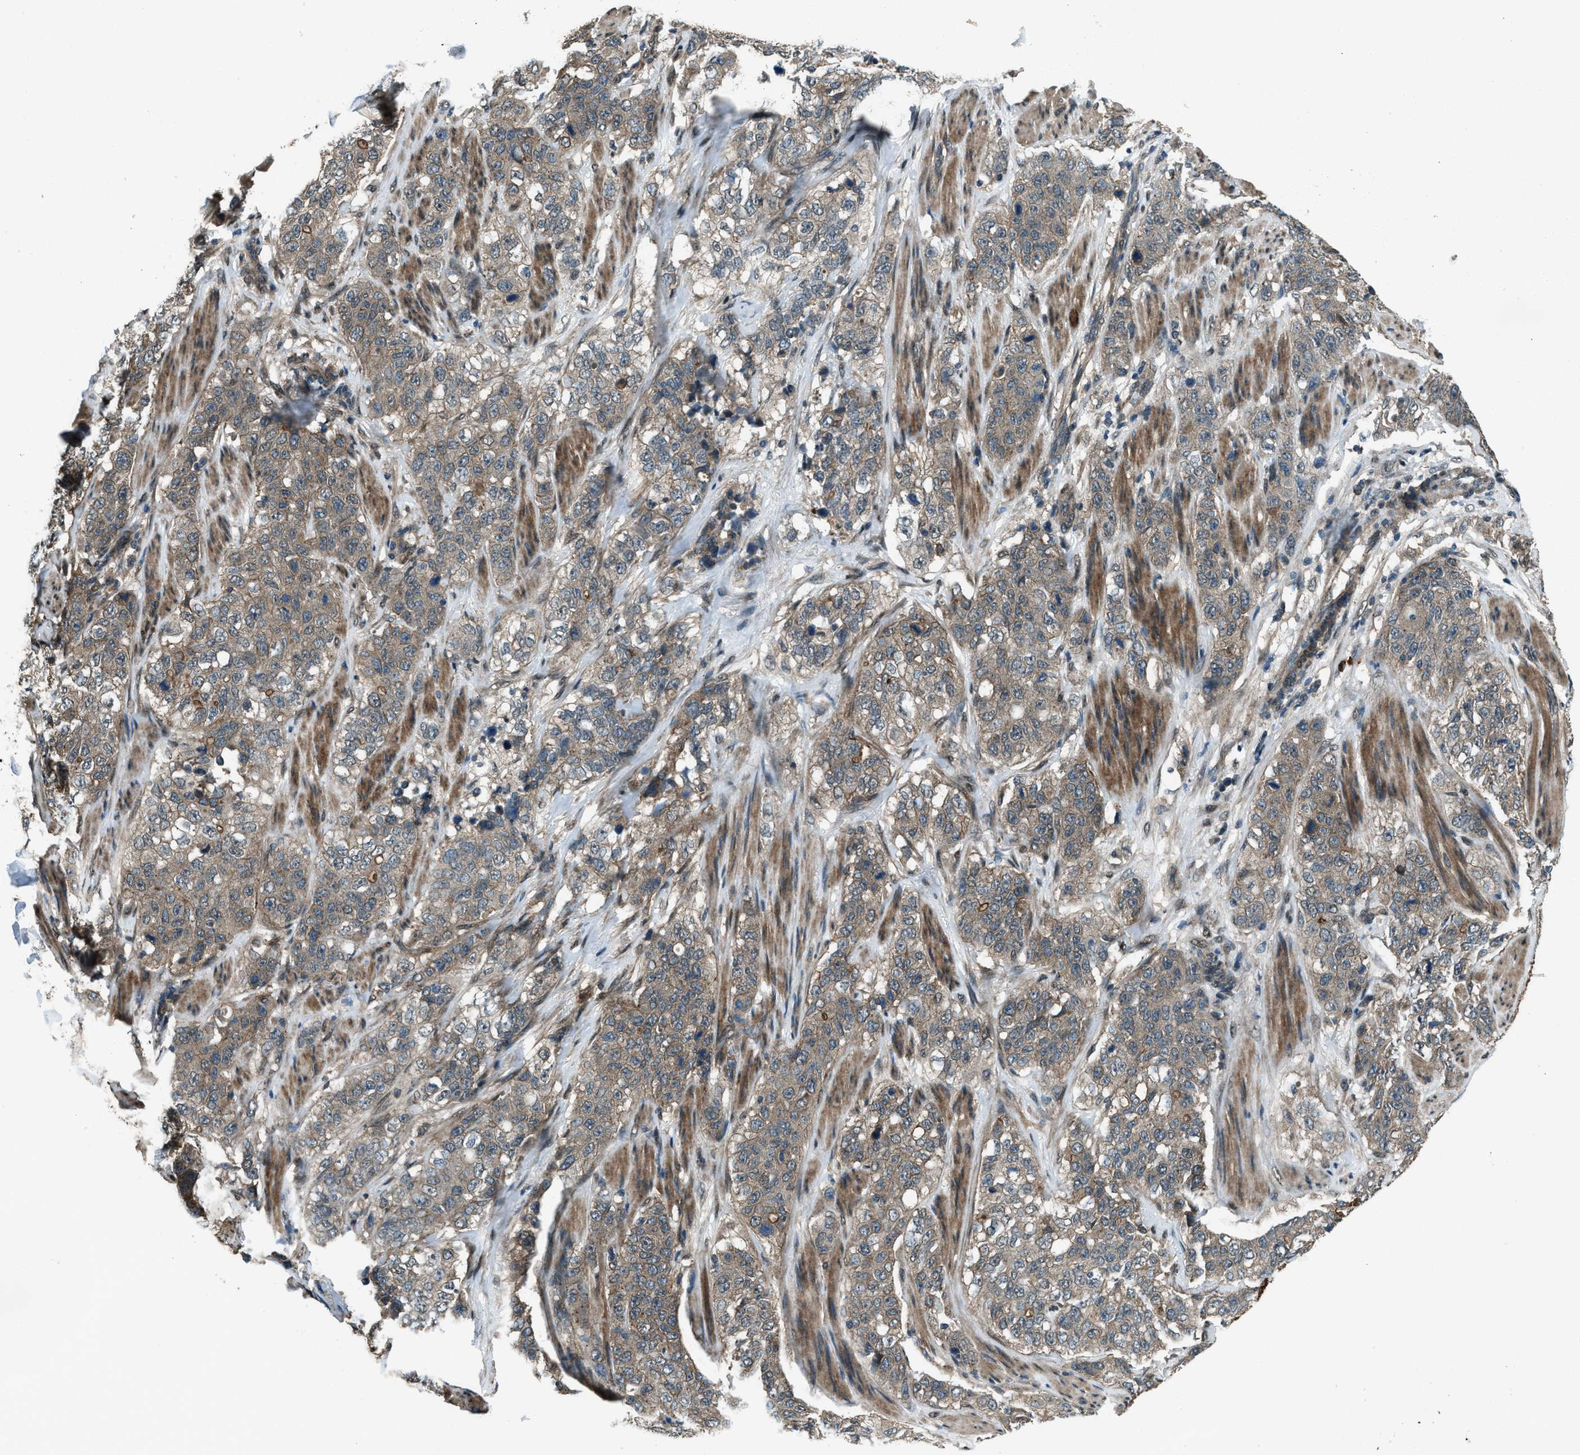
{"staining": {"intensity": "weak", "quantity": ">75%", "location": "cytoplasmic/membranous"}, "tissue": "stomach cancer", "cell_type": "Tumor cells", "image_type": "cancer", "snomed": [{"axis": "morphology", "description": "Adenocarcinoma, NOS"}, {"axis": "topography", "description": "Stomach"}], "caption": "A photomicrograph of adenocarcinoma (stomach) stained for a protein displays weak cytoplasmic/membranous brown staining in tumor cells.", "gene": "SVIL", "patient": {"sex": "male", "age": 48}}